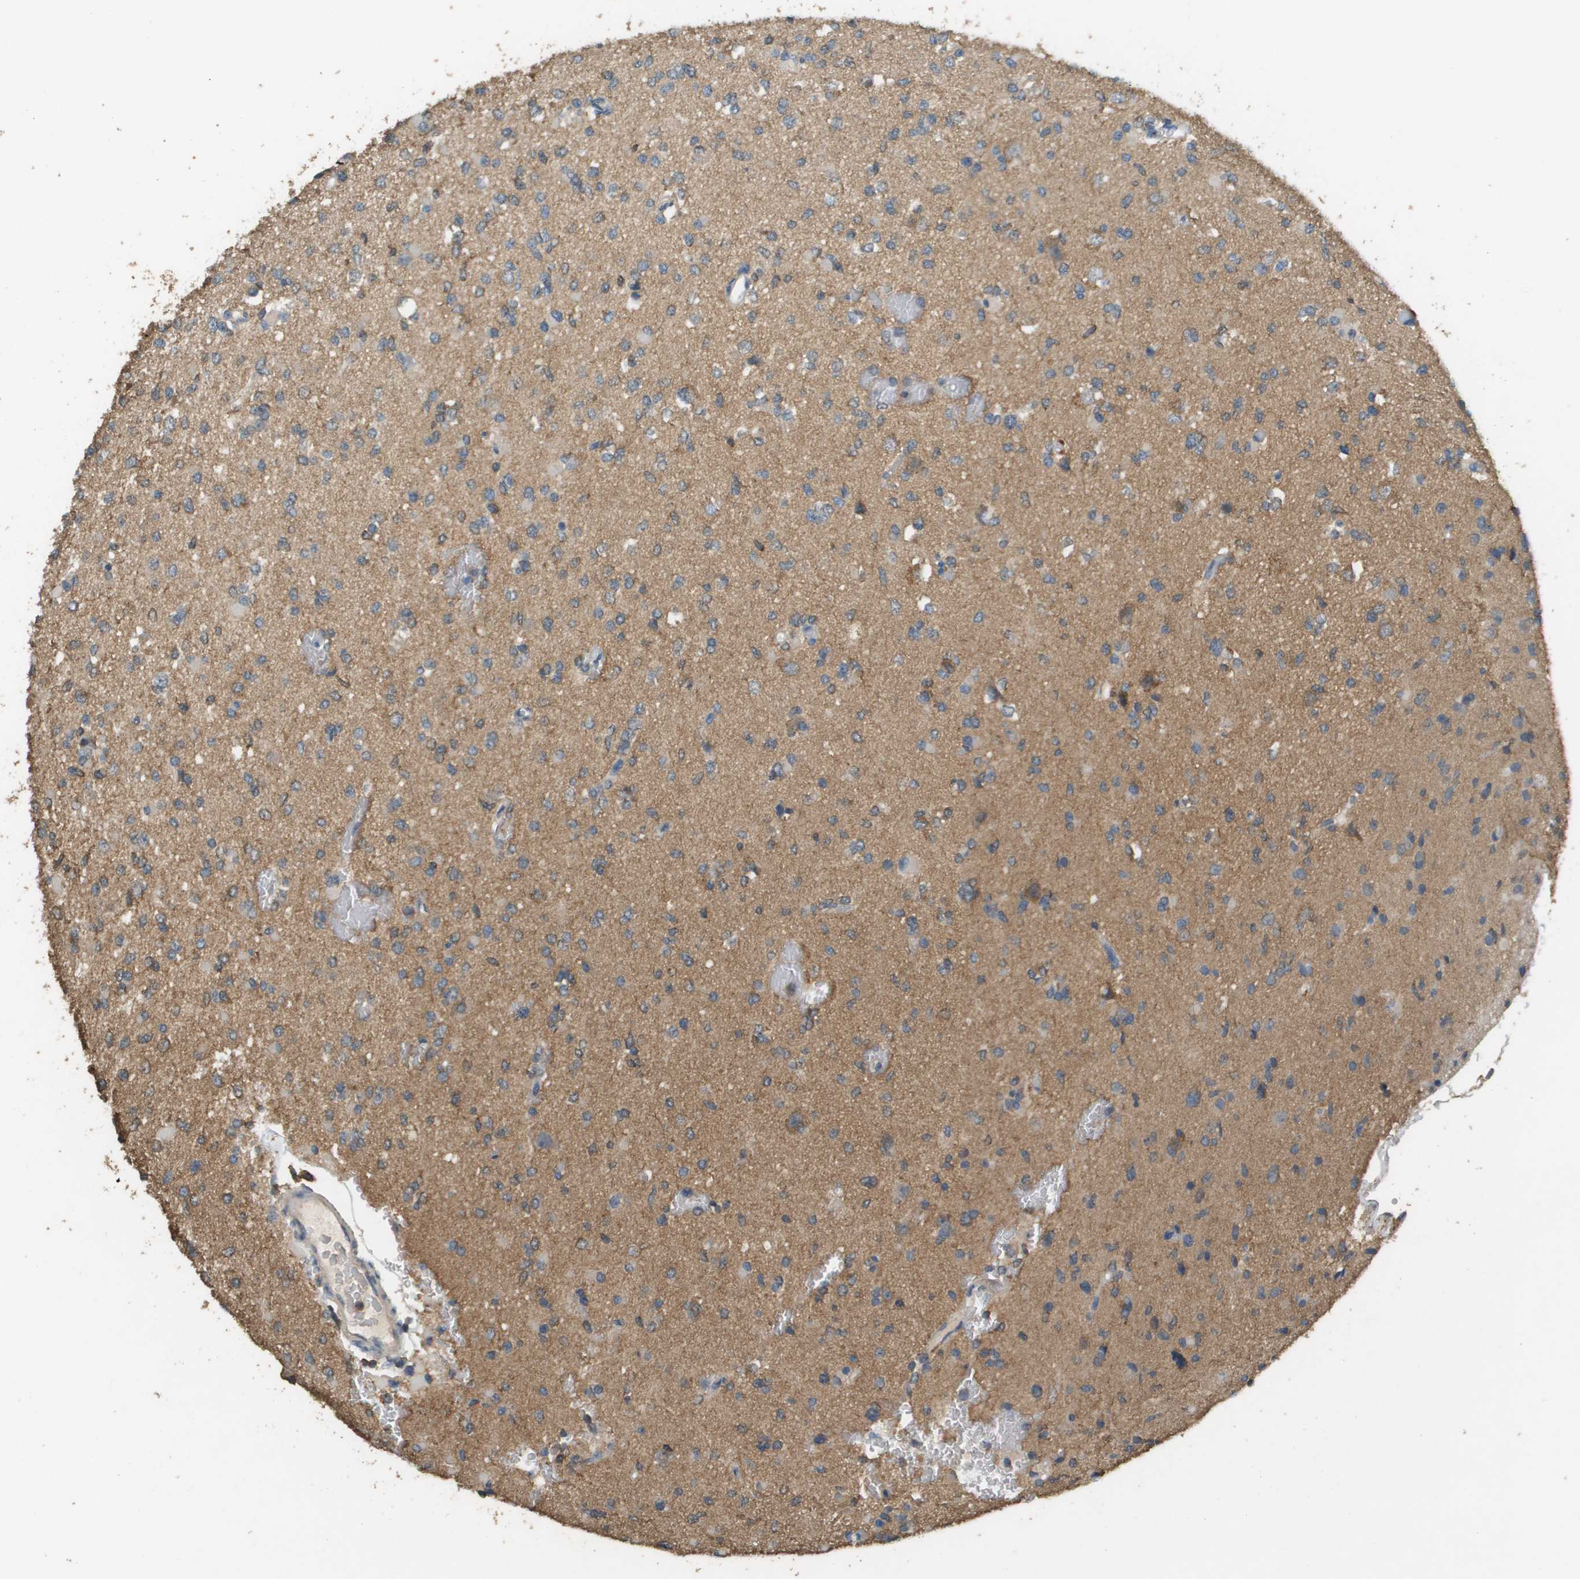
{"staining": {"intensity": "moderate", "quantity": "25%-75%", "location": "cytoplasmic/membranous"}, "tissue": "glioma", "cell_type": "Tumor cells", "image_type": "cancer", "snomed": [{"axis": "morphology", "description": "Glioma, malignant, Low grade"}, {"axis": "topography", "description": "Brain"}], "caption": "Human malignant glioma (low-grade) stained with a brown dye reveals moderate cytoplasmic/membranous positive expression in approximately 25%-75% of tumor cells.", "gene": "MS4A7", "patient": {"sex": "female", "age": 22}}